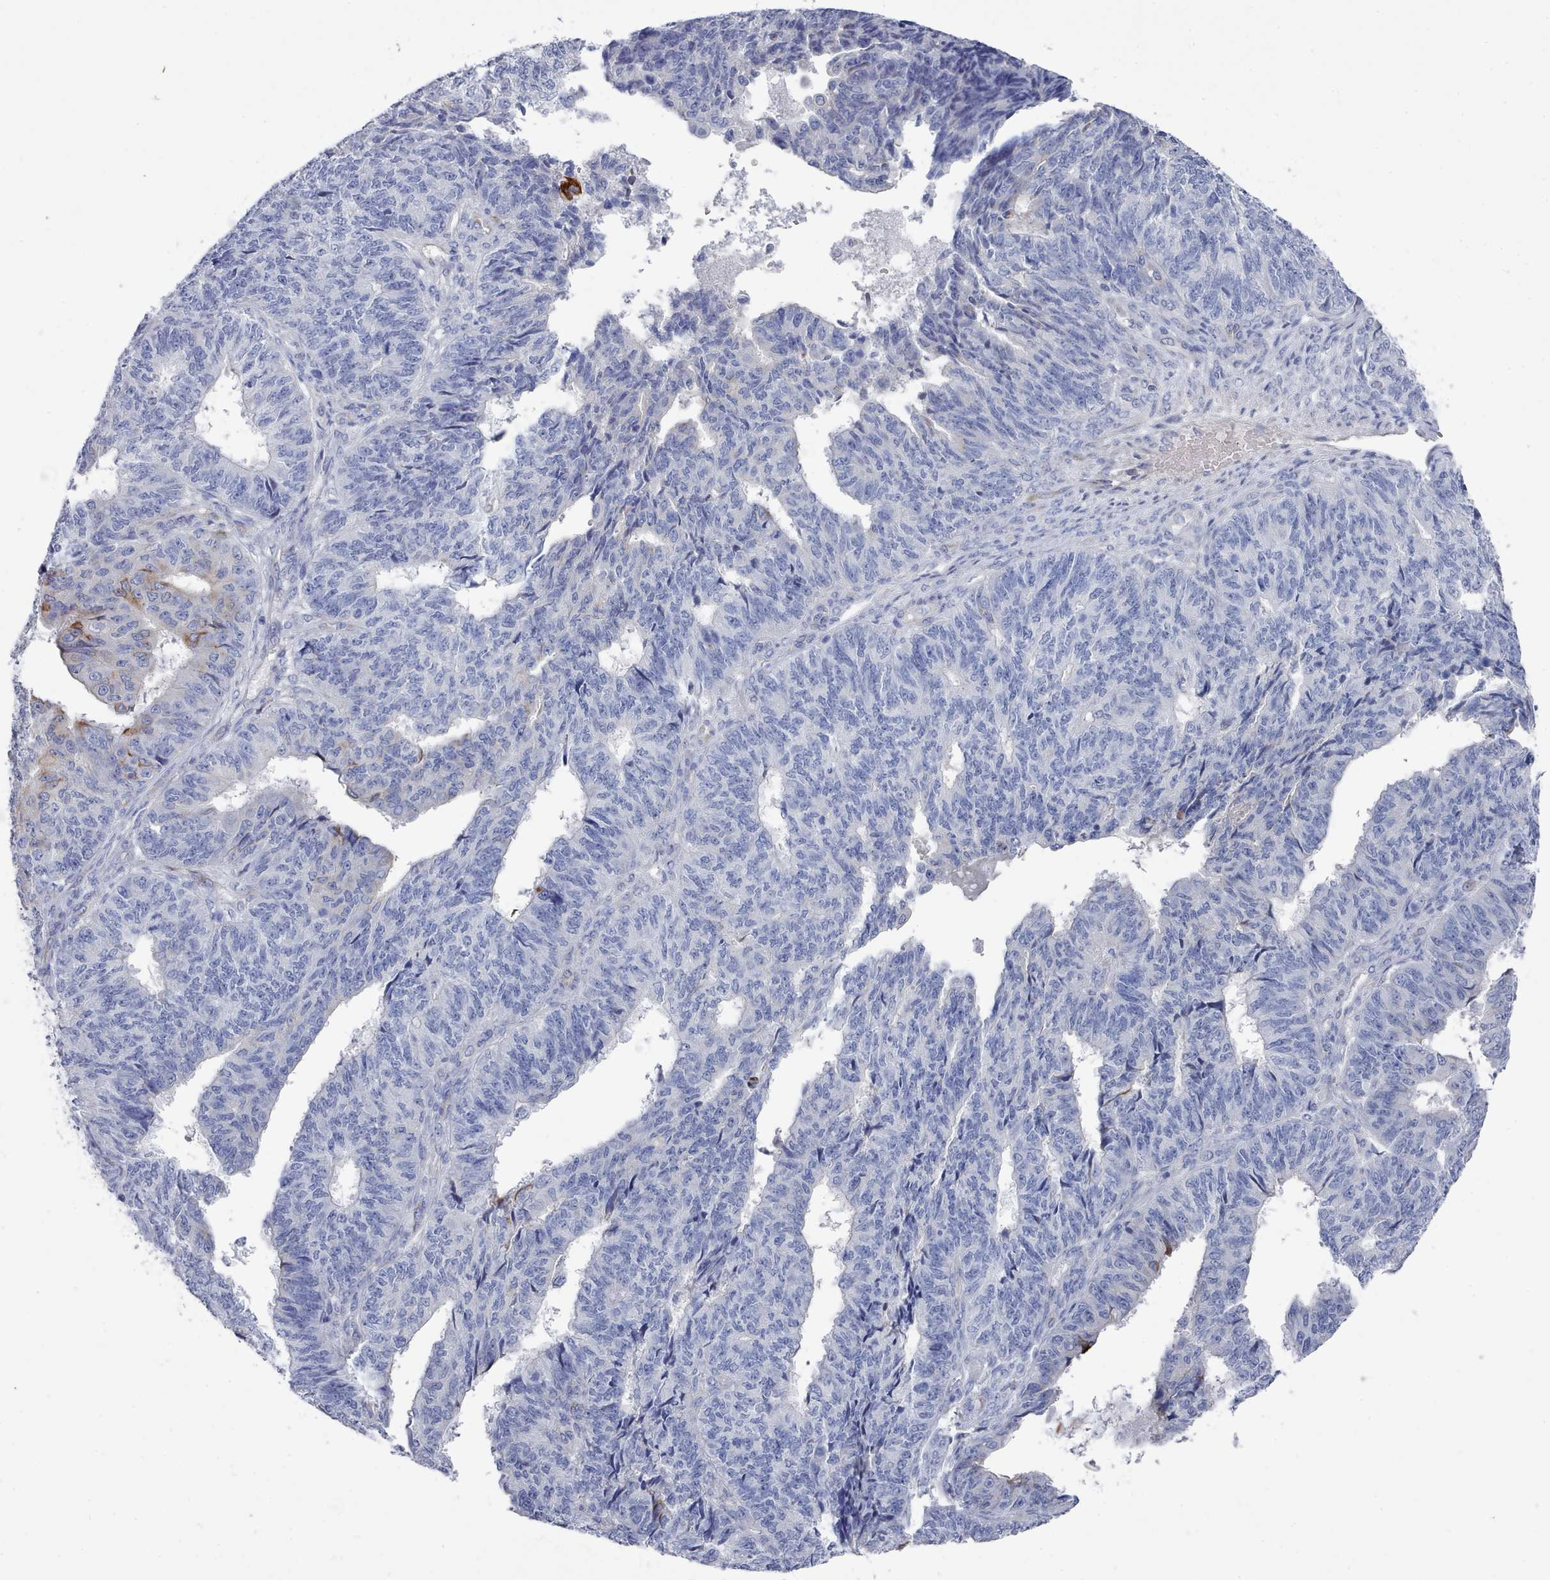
{"staining": {"intensity": "negative", "quantity": "none", "location": "none"}, "tissue": "endometrial cancer", "cell_type": "Tumor cells", "image_type": "cancer", "snomed": [{"axis": "morphology", "description": "Adenocarcinoma, NOS"}, {"axis": "topography", "description": "Endometrium"}], "caption": "Immunohistochemistry histopathology image of endometrial cancer stained for a protein (brown), which reveals no positivity in tumor cells.", "gene": "PDE4C", "patient": {"sex": "female", "age": 32}}